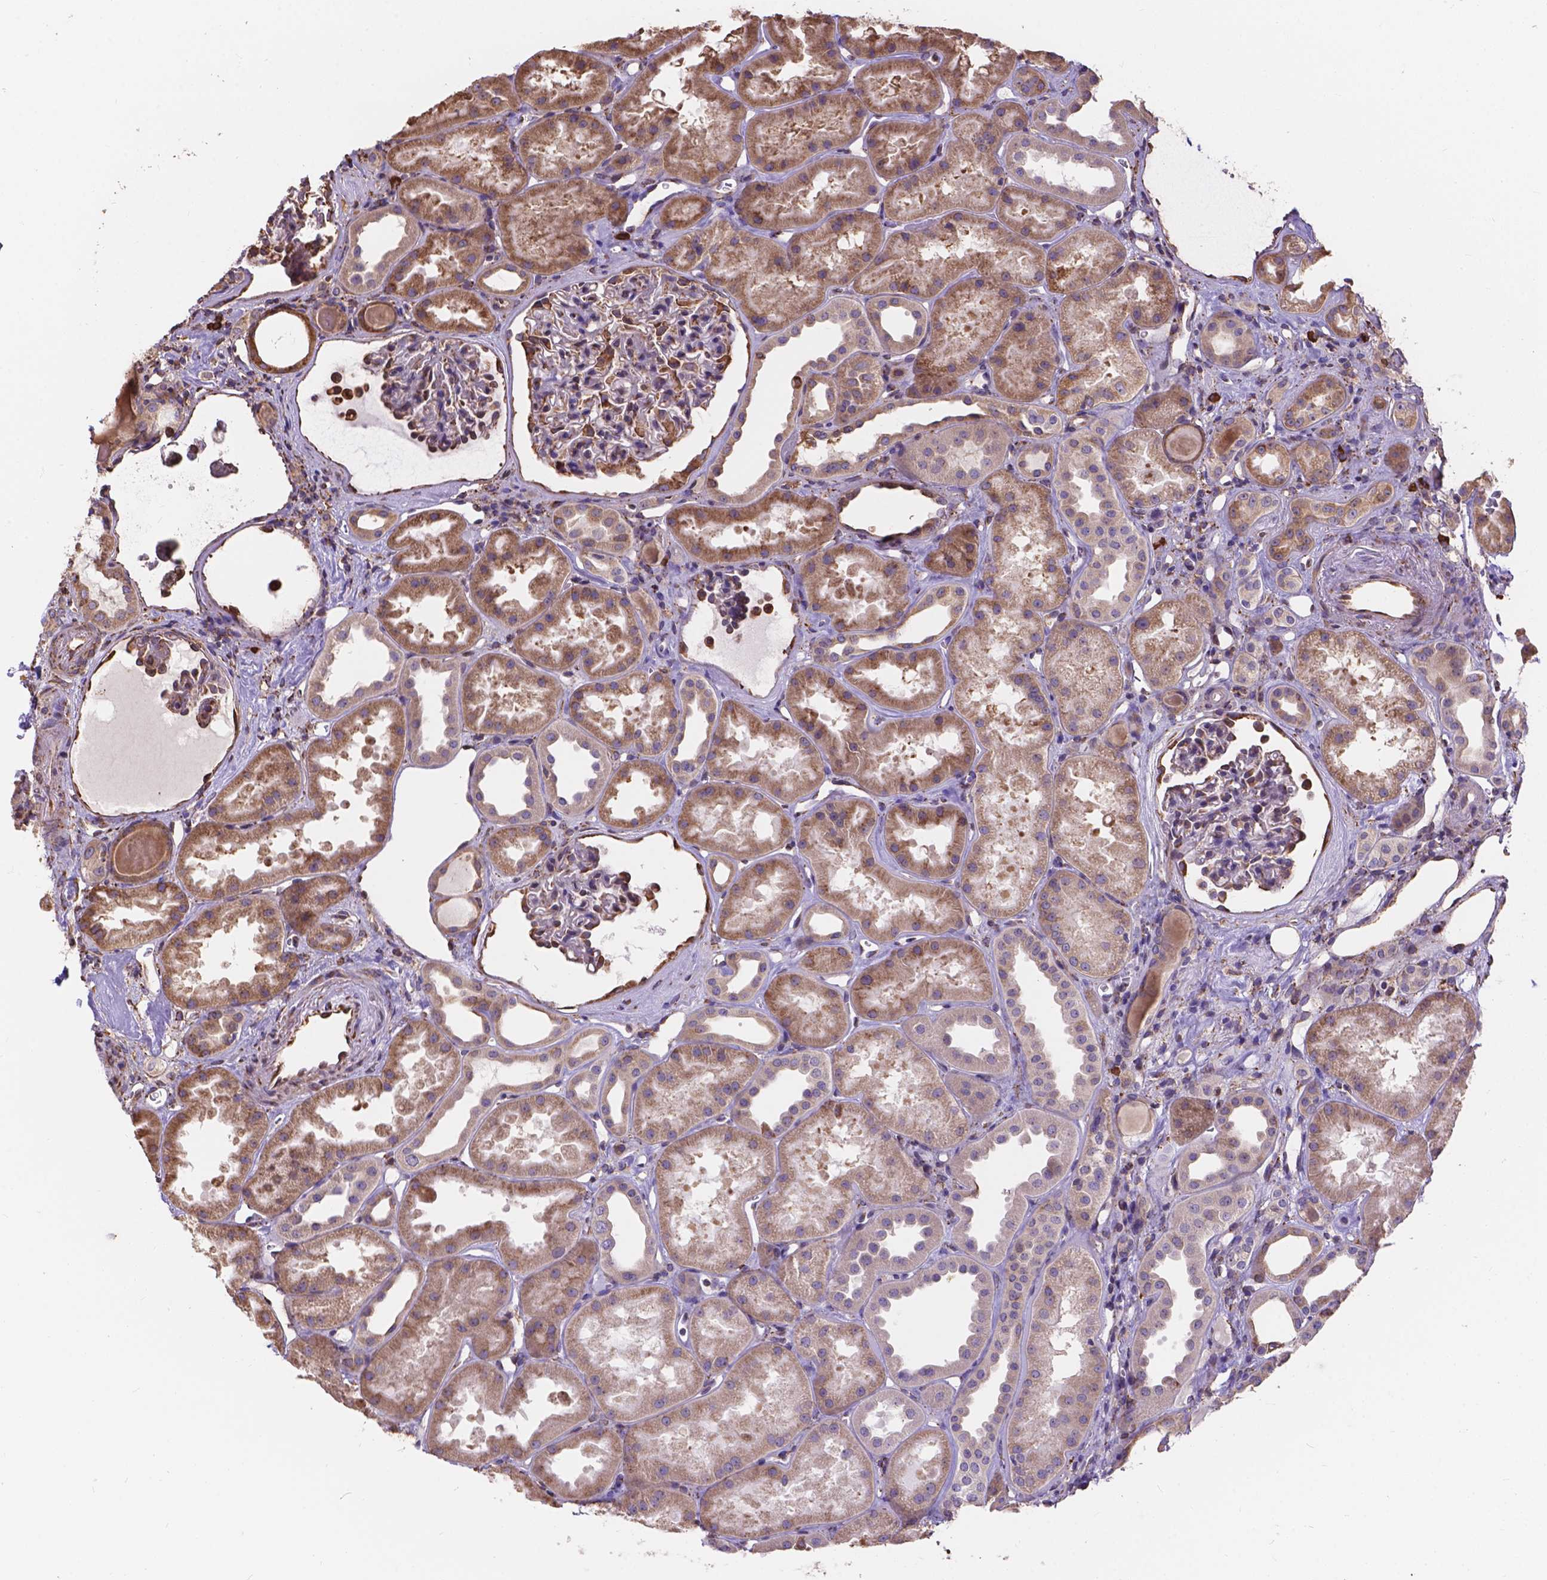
{"staining": {"intensity": "weak", "quantity": "<25%", "location": "cytoplasmic/membranous"}, "tissue": "kidney", "cell_type": "Cells in glomeruli", "image_type": "normal", "snomed": [{"axis": "morphology", "description": "Normal tissue, NOS"}, {"axis": "topography", "description": "Kidney"}], "caption": "Benign kidney was stained to show a protein in brown. There is no significant positivity in cells in glomeruli.", "gene": "IPO11", "patient": {"sex": "male", "age": 61}}